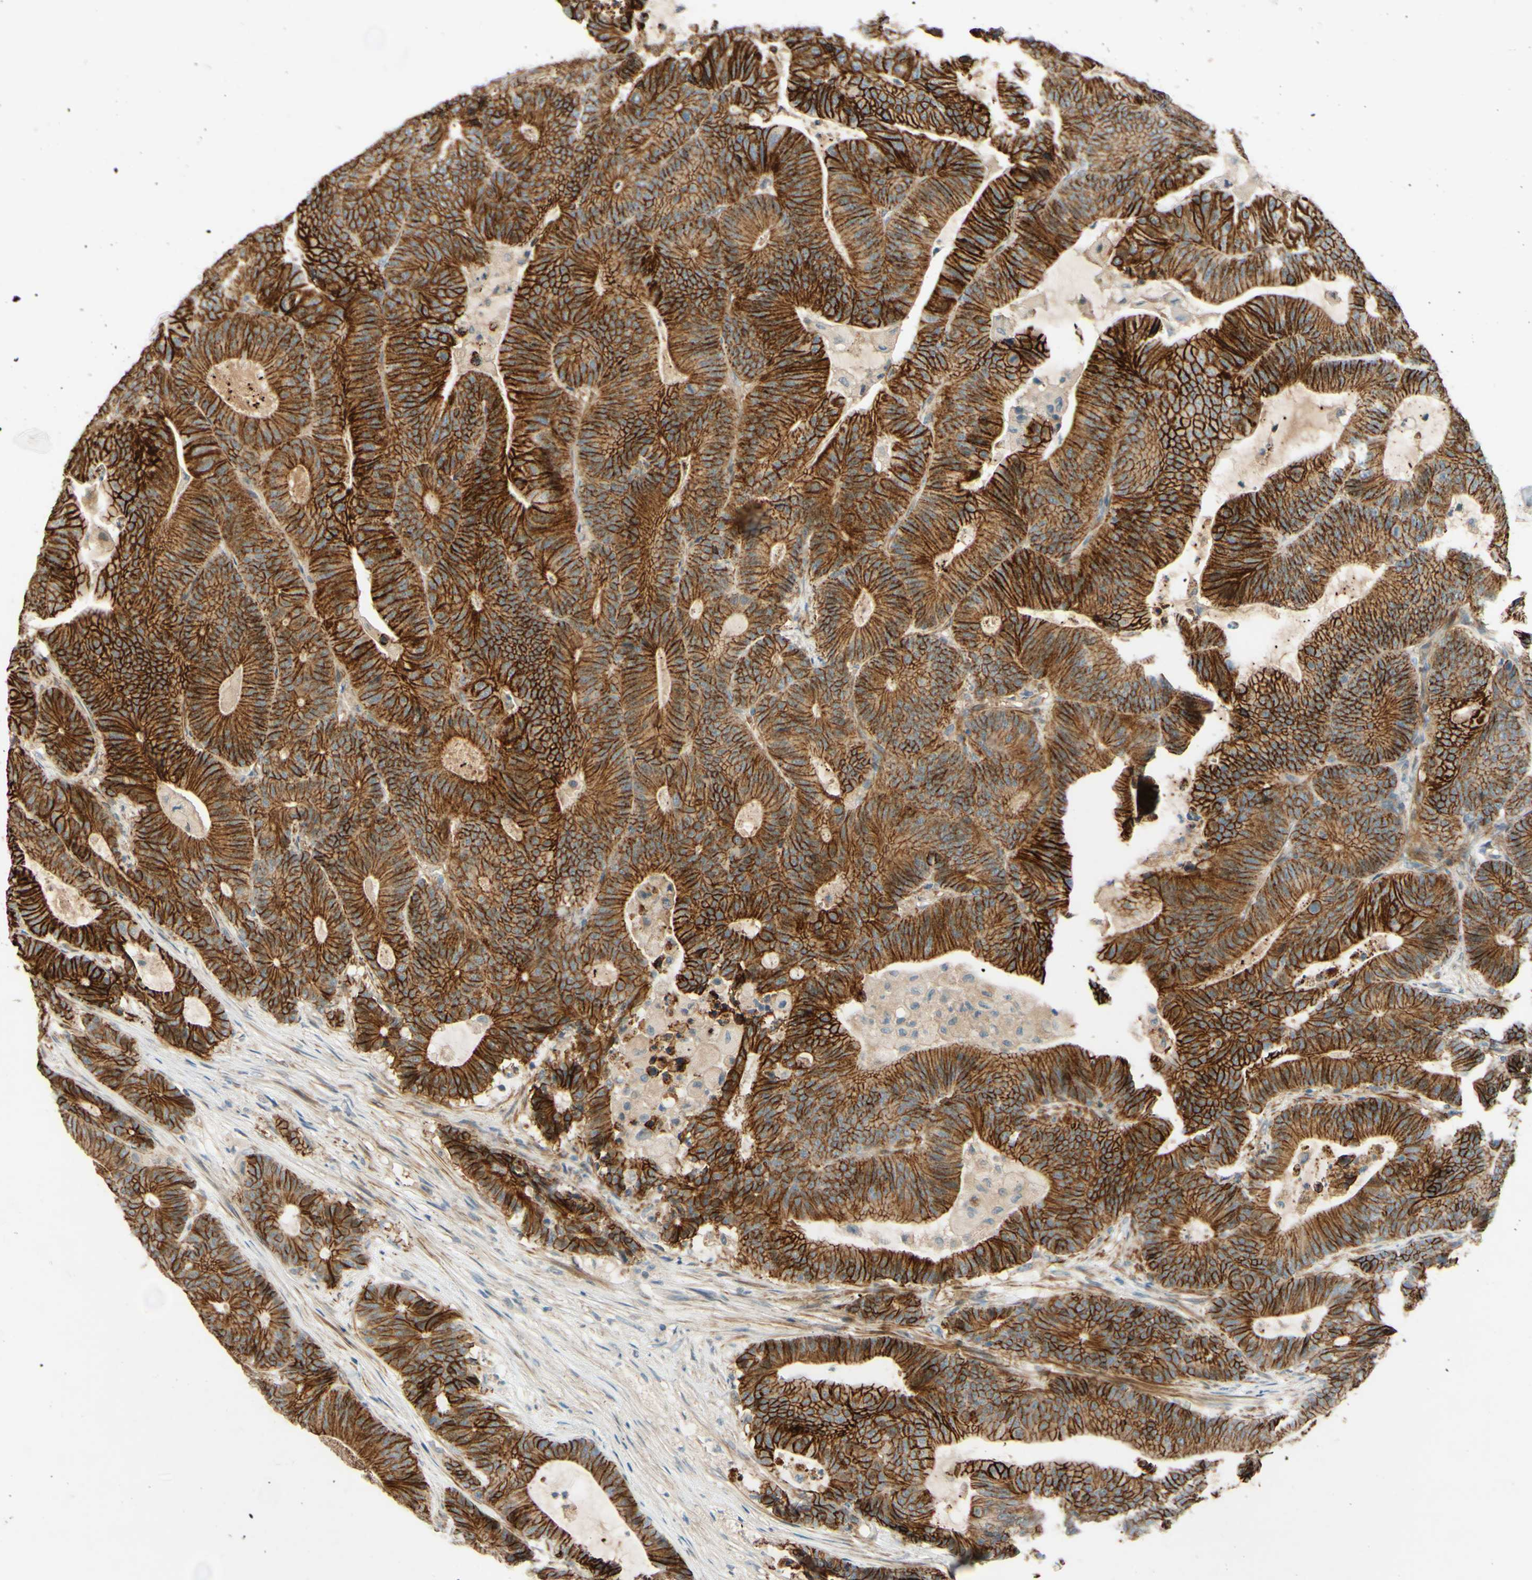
{"staining": {"intensity": "strong", "quantity": ">75%", "location": "cytoplasmic/membranous"}, "tissue": "colorectal cancer", "cell_type": "Tumor cells", "image_type": "cancer", "snomed": [{"axis": "morphology", "description": "Adenocarcinoma, NOS"}, {"axis": "topography", "description": "Colon"}], "caption": "Immunohistochemical staining of adenocarcinoma (colorectal) shows strong cytoplasmic/membranous protein expression in about >75% of tumor cells.", "gene": "ADAM17", "patient": {"sex": "female", "age": 84}}